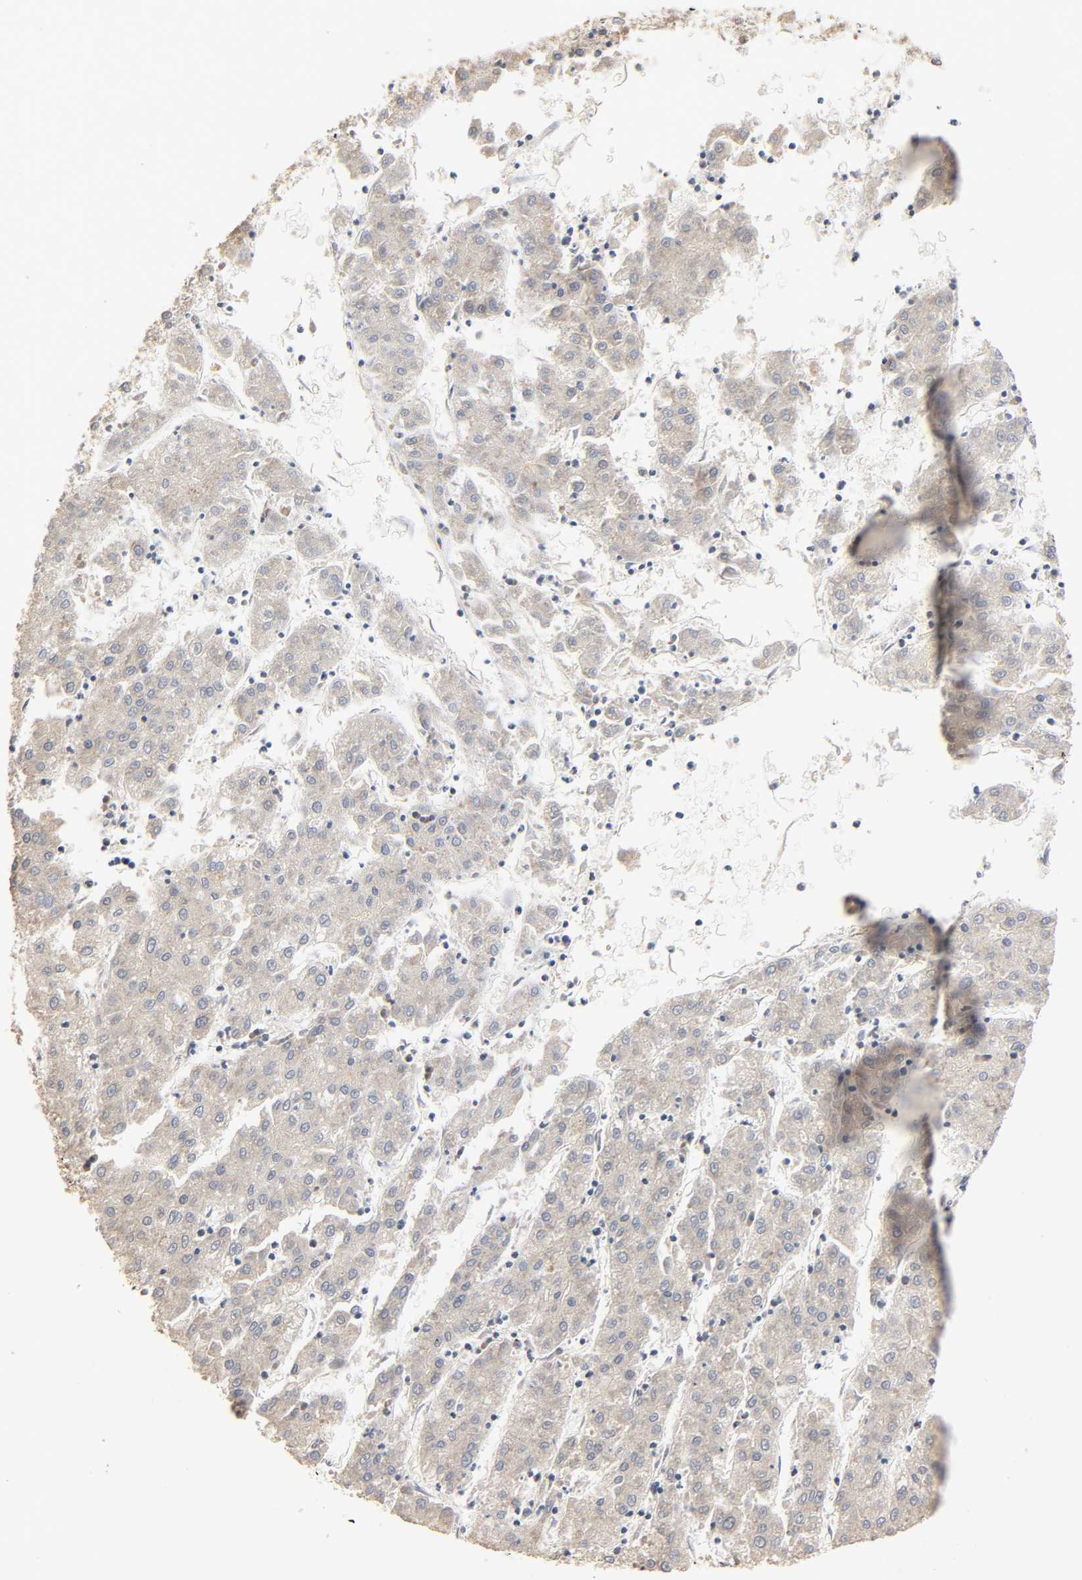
{"staining": {"intensity": "weak", "quantity": ">75%", "location": "cytoplasmic/membranous"}, "tissue": "liver cancer", "cell_type": "Tumor cells", "image_type": "cancer", "snomed": [{"axis": "morphology", "description": "Carcinoma, Hepatocellular, NOS"}, {"axis": "topography", "description": "Liver"}], "caption": "Brown immunohistochemical staining in human liver cancer (hepatocellular carcinoma) displays weak cytoplasmic/membranous staining in approximately >75% of tumor cells. The protein of interest is stained brown, and the nuclei are stained in blue (DAB IHC with brightfield microscopy, high magnification).", "gene": "NEMF", "patient": {"sex": "male", "age": 72}}